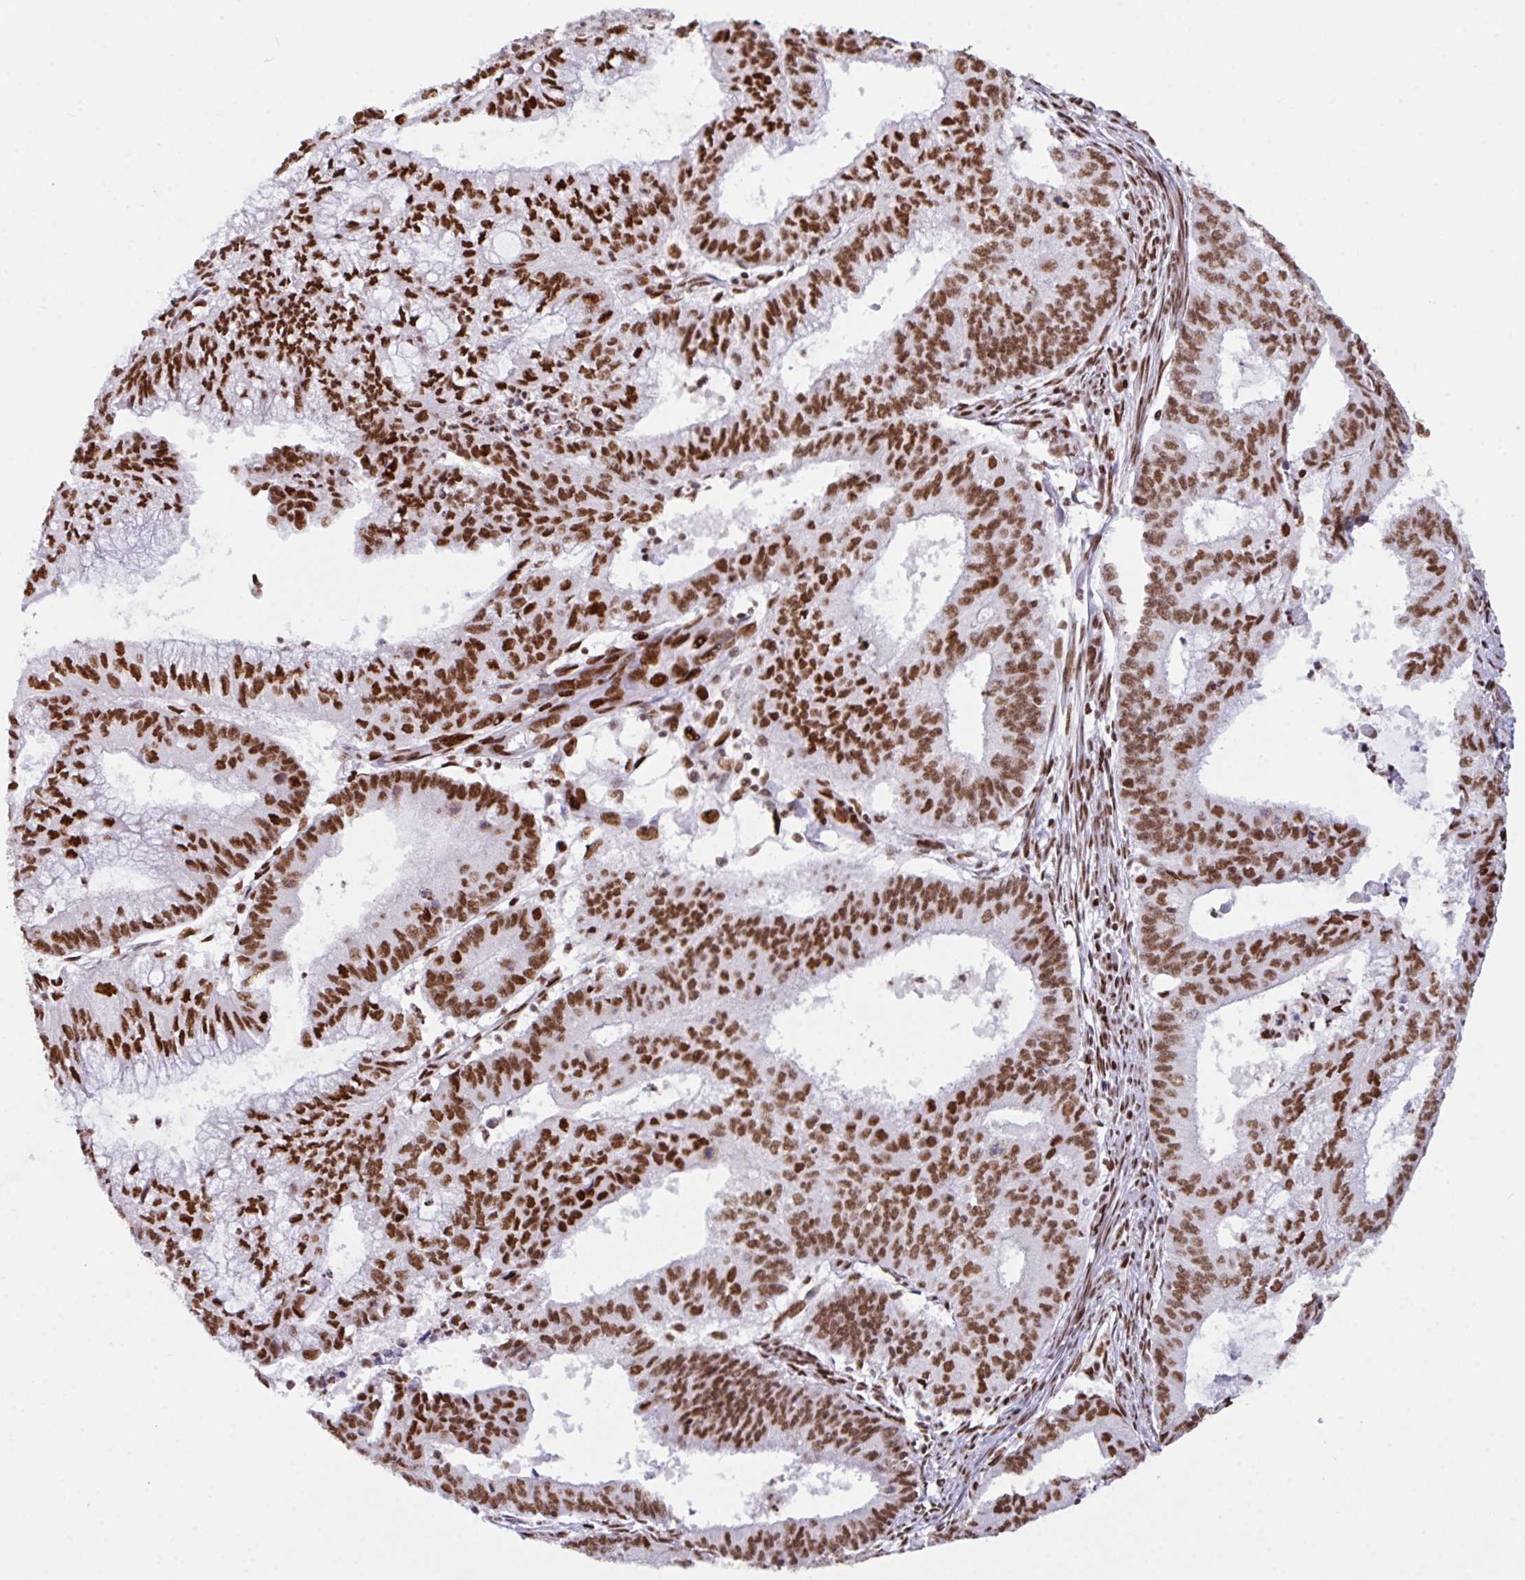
{"staining": {"intensity": "strong", "quantity": ">75%", "location": "nuclear"}, "tissue": "endometrial cancer", "cell_type": "Tumor cells", "image_type": "cancer", "snomed": [{"axis": "morphology", "description": "Adenocarcinoma, NOS"}, {"axis": "topography", "description": "Endometrium"}], "caption": "Protein staining reveals strong nuclear staining in about >75% of tumor cells in endometrial cancer (adenocarcinoma).", "gene": "CLP1", "patient": {"sex": "female", "age": 61}}